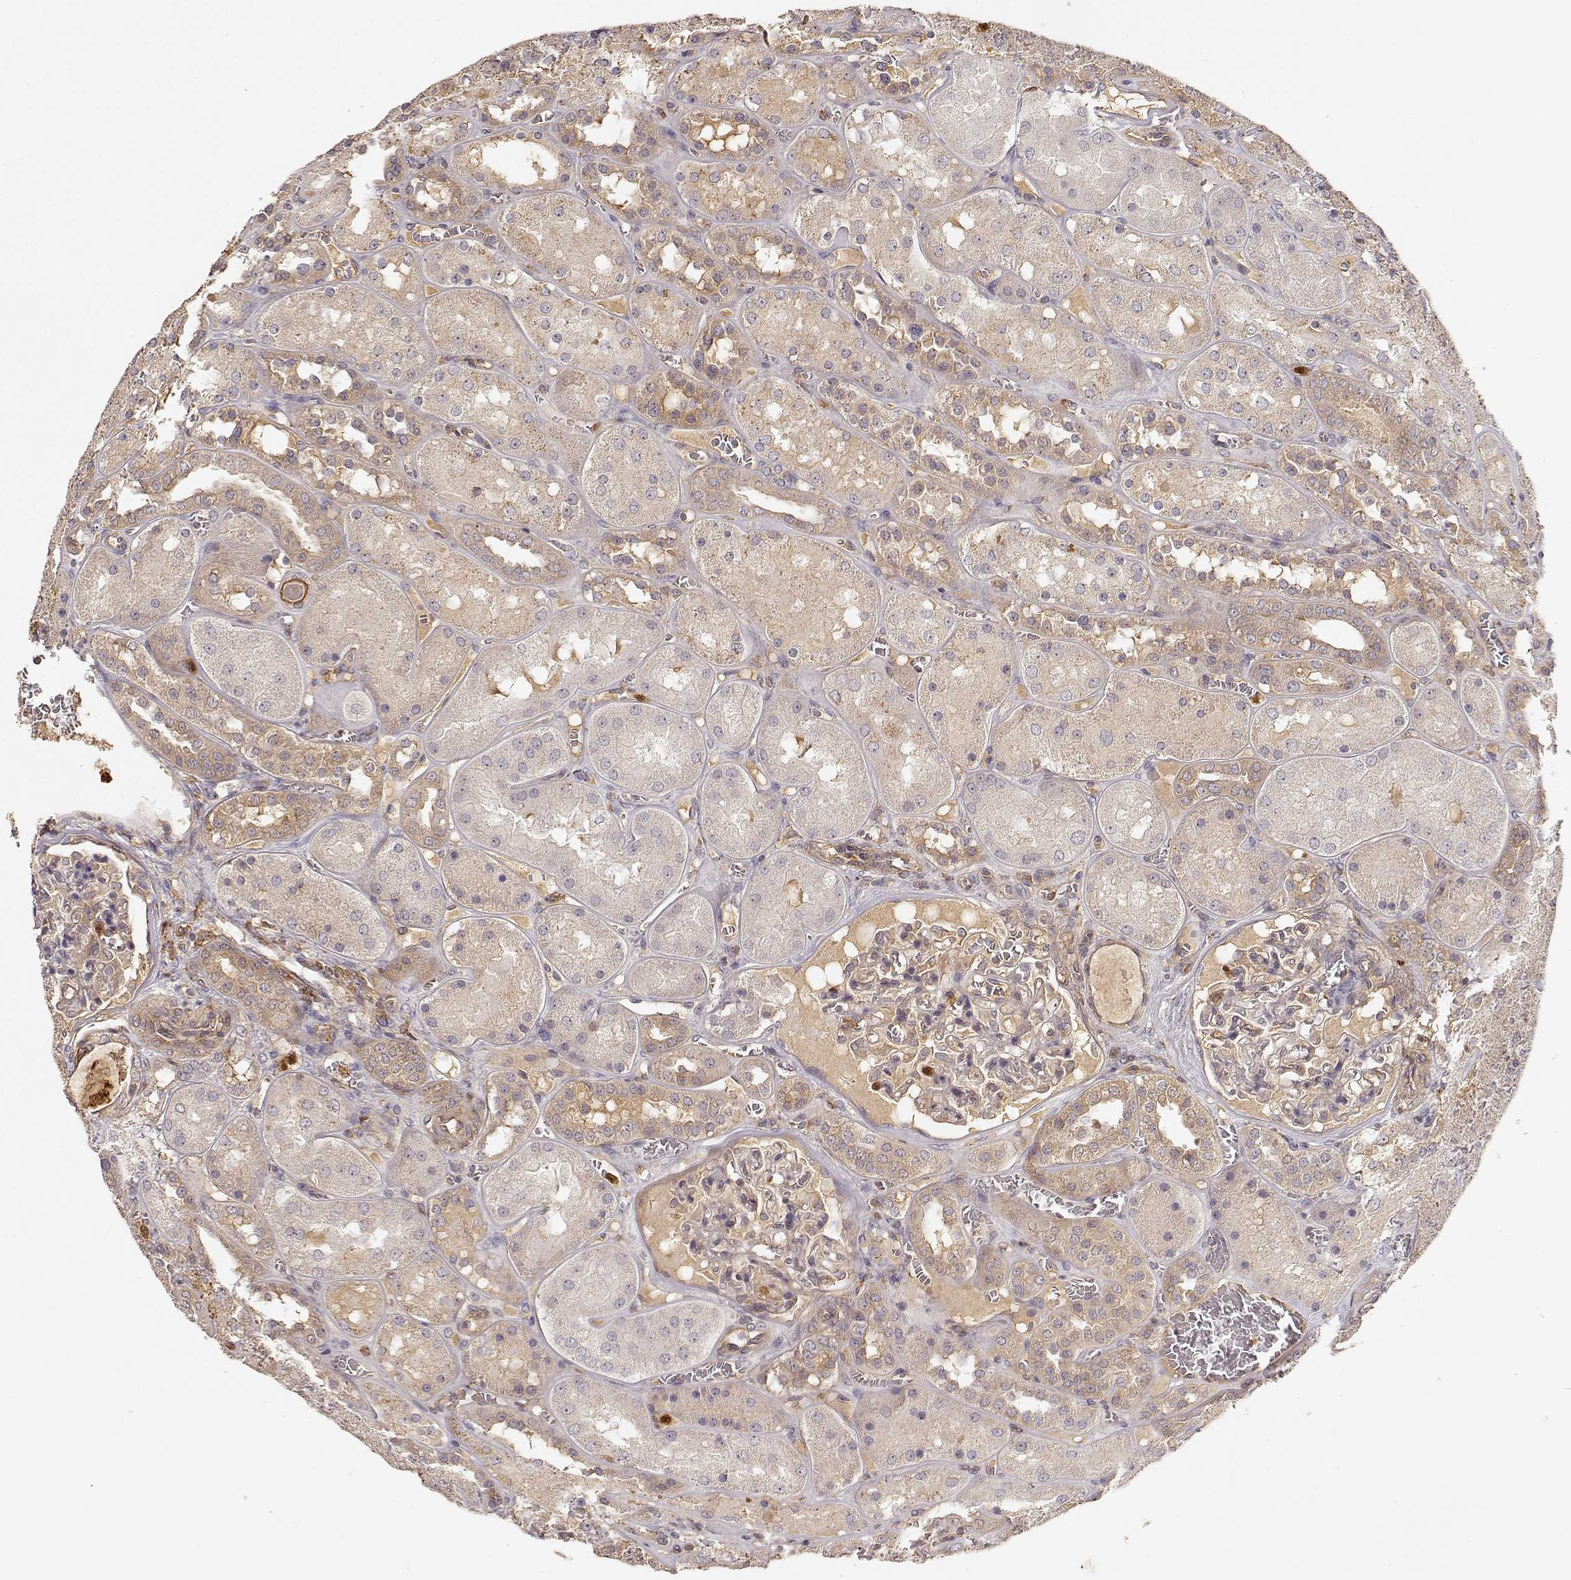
{"staining": {"intensity": "negative", "quantity": "none", "location": "none"}, "tissue": "kidney", "cell_type": "Cells in glomeruli", "image_type": "normal", "snomed": [{"axis": "morphology", "description": "Normal tissue, NOS"}, {"axis": "topography", "description": "Kidney"}], "caption": "This image is of benign kidney stained with immunohistochemistry (IHC) to label a protein in brown with the nuclei are counter-stained blue. There is no staining in cells in glomeruli. (Brightfield microscopy of DAB (3,3'-diaminobenzidine) IHC at high magnification).", "gene": "ARHGEF2", "patient": {"sex": "male", "age": 73}}